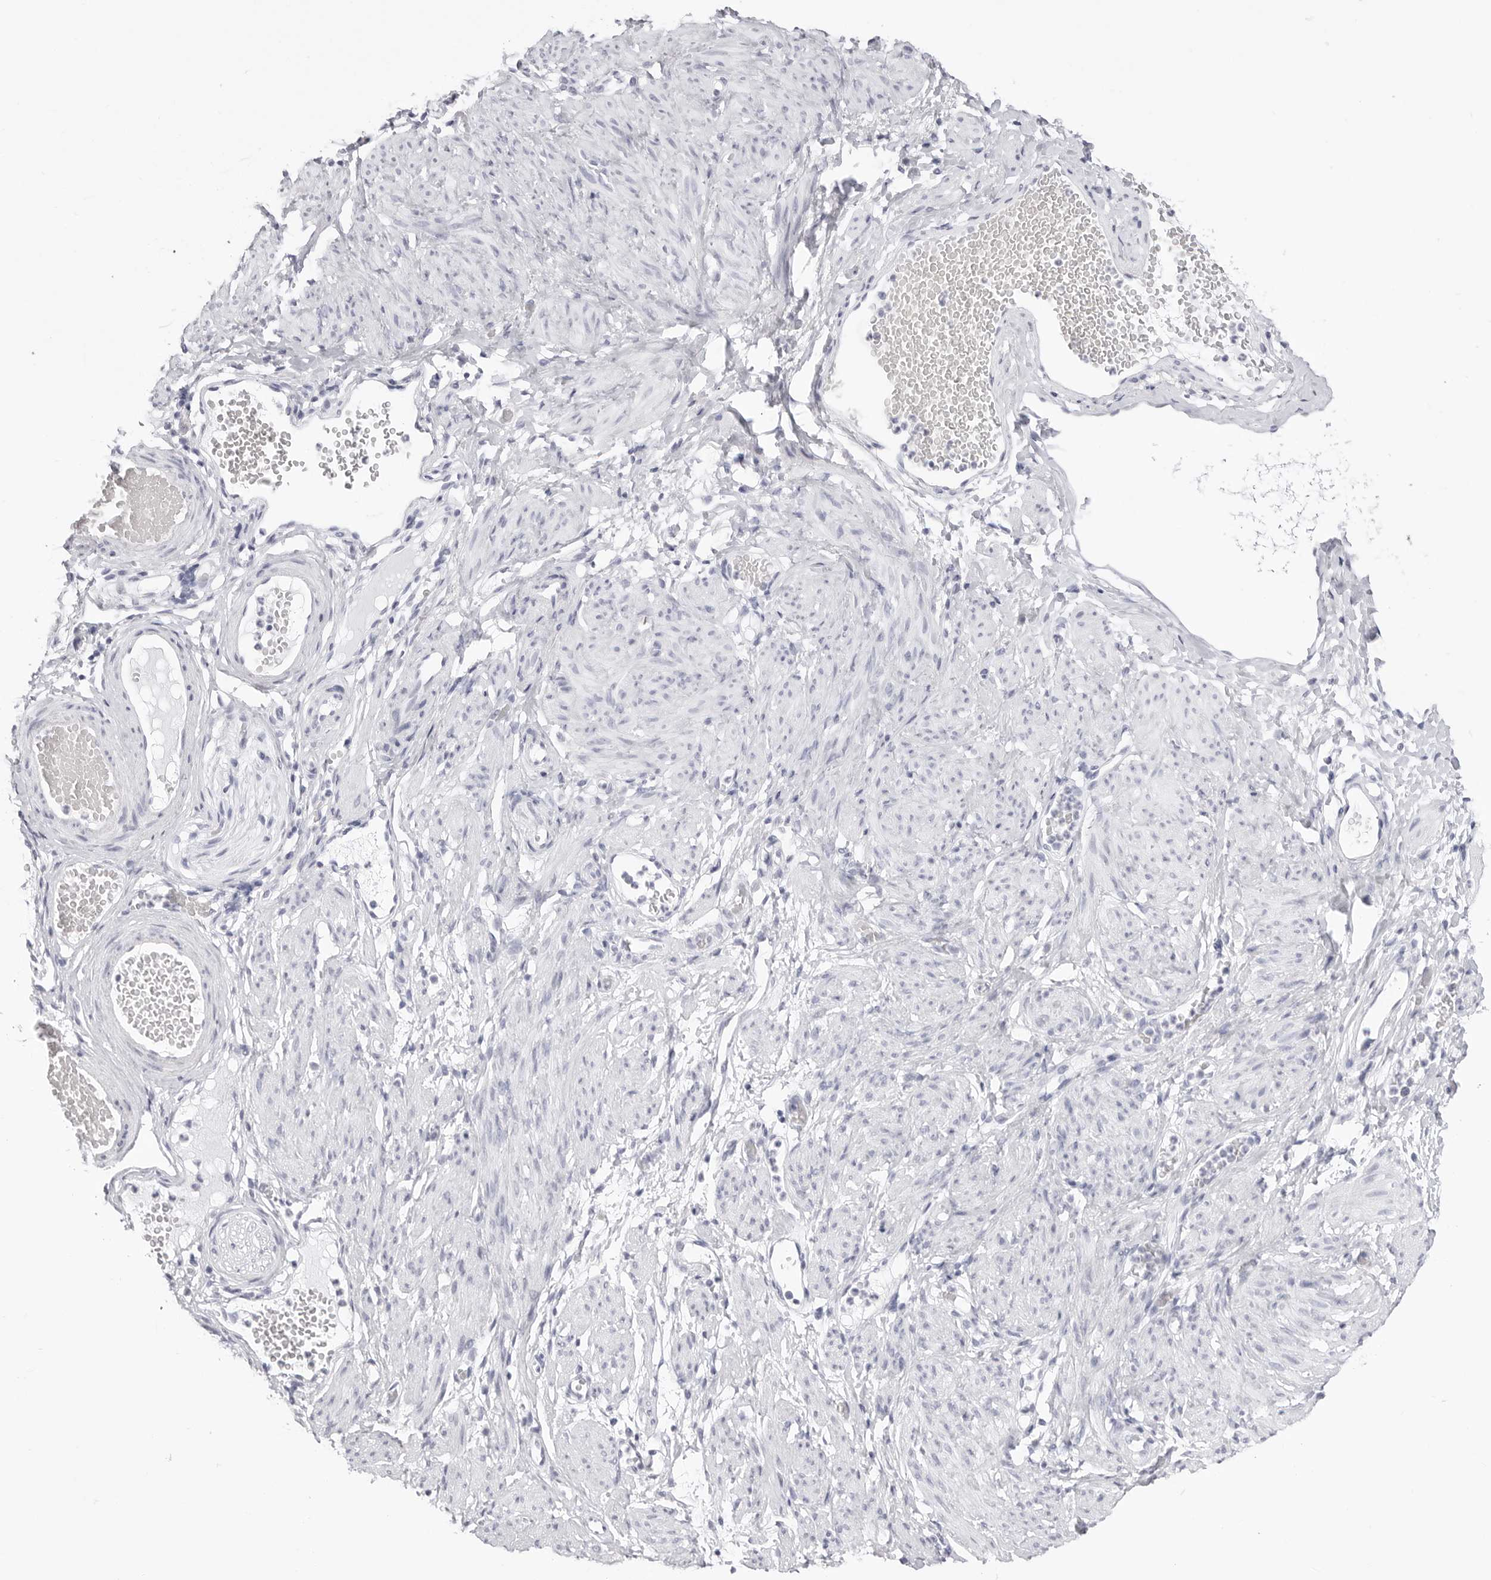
{"staining": {"intensity": "negative", "quantity": "none", "location": "none"}, "tissue": "adipose tissue", "cell_type": "Adipocytes", "image_type": "normal", "snomed": [{"axis": "morphology", "description": "Normal tissue, NOS"}, {"axis": "topography", "description": "Smooth muscle"}, {"axis": "topography", "description": "Peripheral nerve tissue"}], "caption": "The immunohistochemistry micrograph has no significant expression in adipocytes of adipose tissue.", "gene": "TSSK1B", "patient": {"sex": "female", "age": 39}}